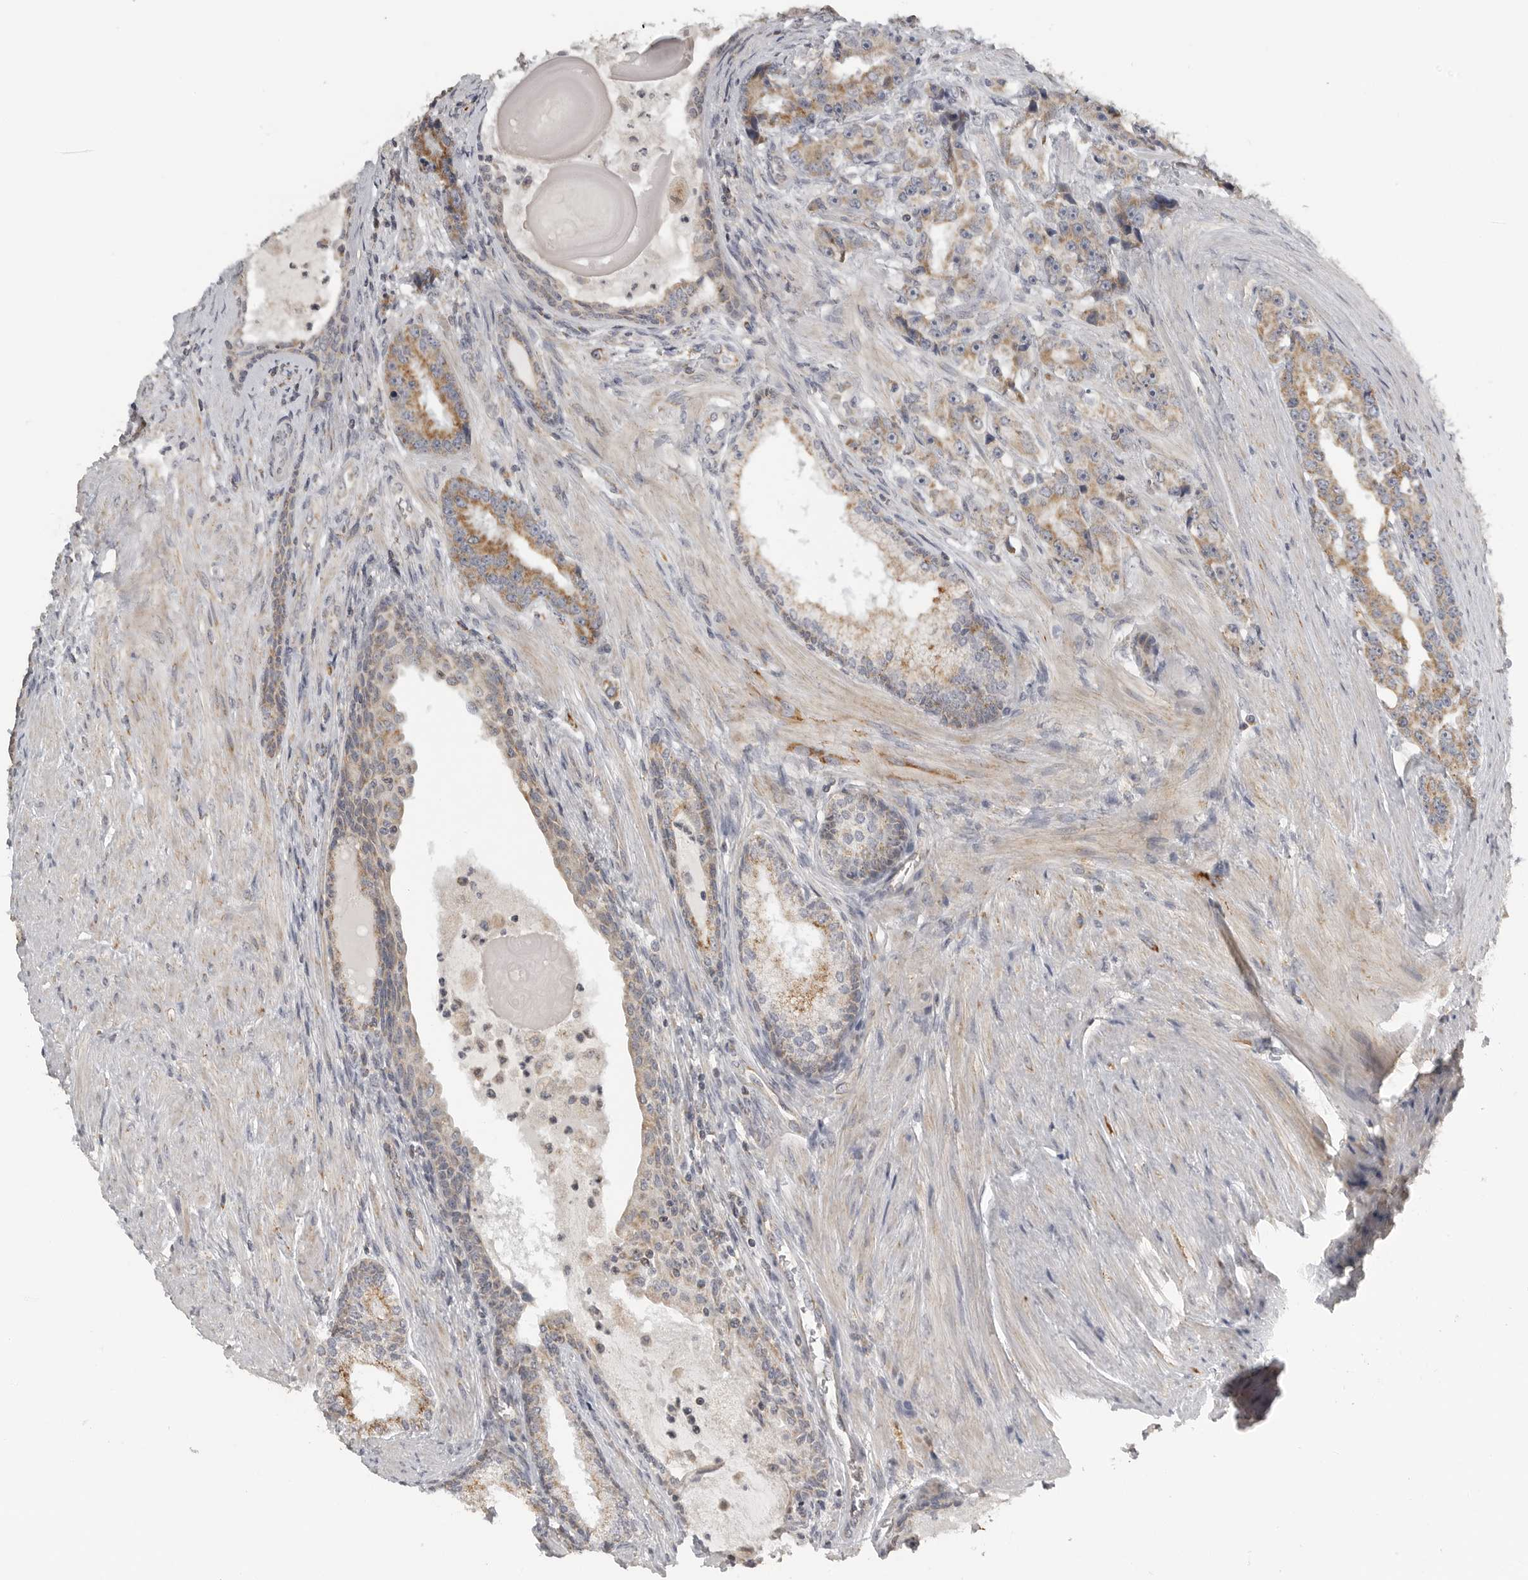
{"staining": {"intensity": "moderate", "quantity": "<25%", "location": "cytoplasmic/membranous"}, "tissue": "prostate cancer", "cell_type": "Tumor cells", "image_type": "cancer", "snomed": [{"axis": "morphology", "description": "Adenocarcinoma, High grade"}, {"axis": "topography", "description": "Prostate"}], "caption": "IHC of human prostate cancer demonstrates low levels of moderate cytoplasmic/membranous staining in about <25% of tumor cells. The staining was performed using DAB (3,3'-diaminobenzidine) to visualize the protein expression in brown, while the nuclei were stained in blue with hematoxylin (Magnification: 20x).", "gene": "RXFP3", "patient": {"sex": "male", "age": 60}}